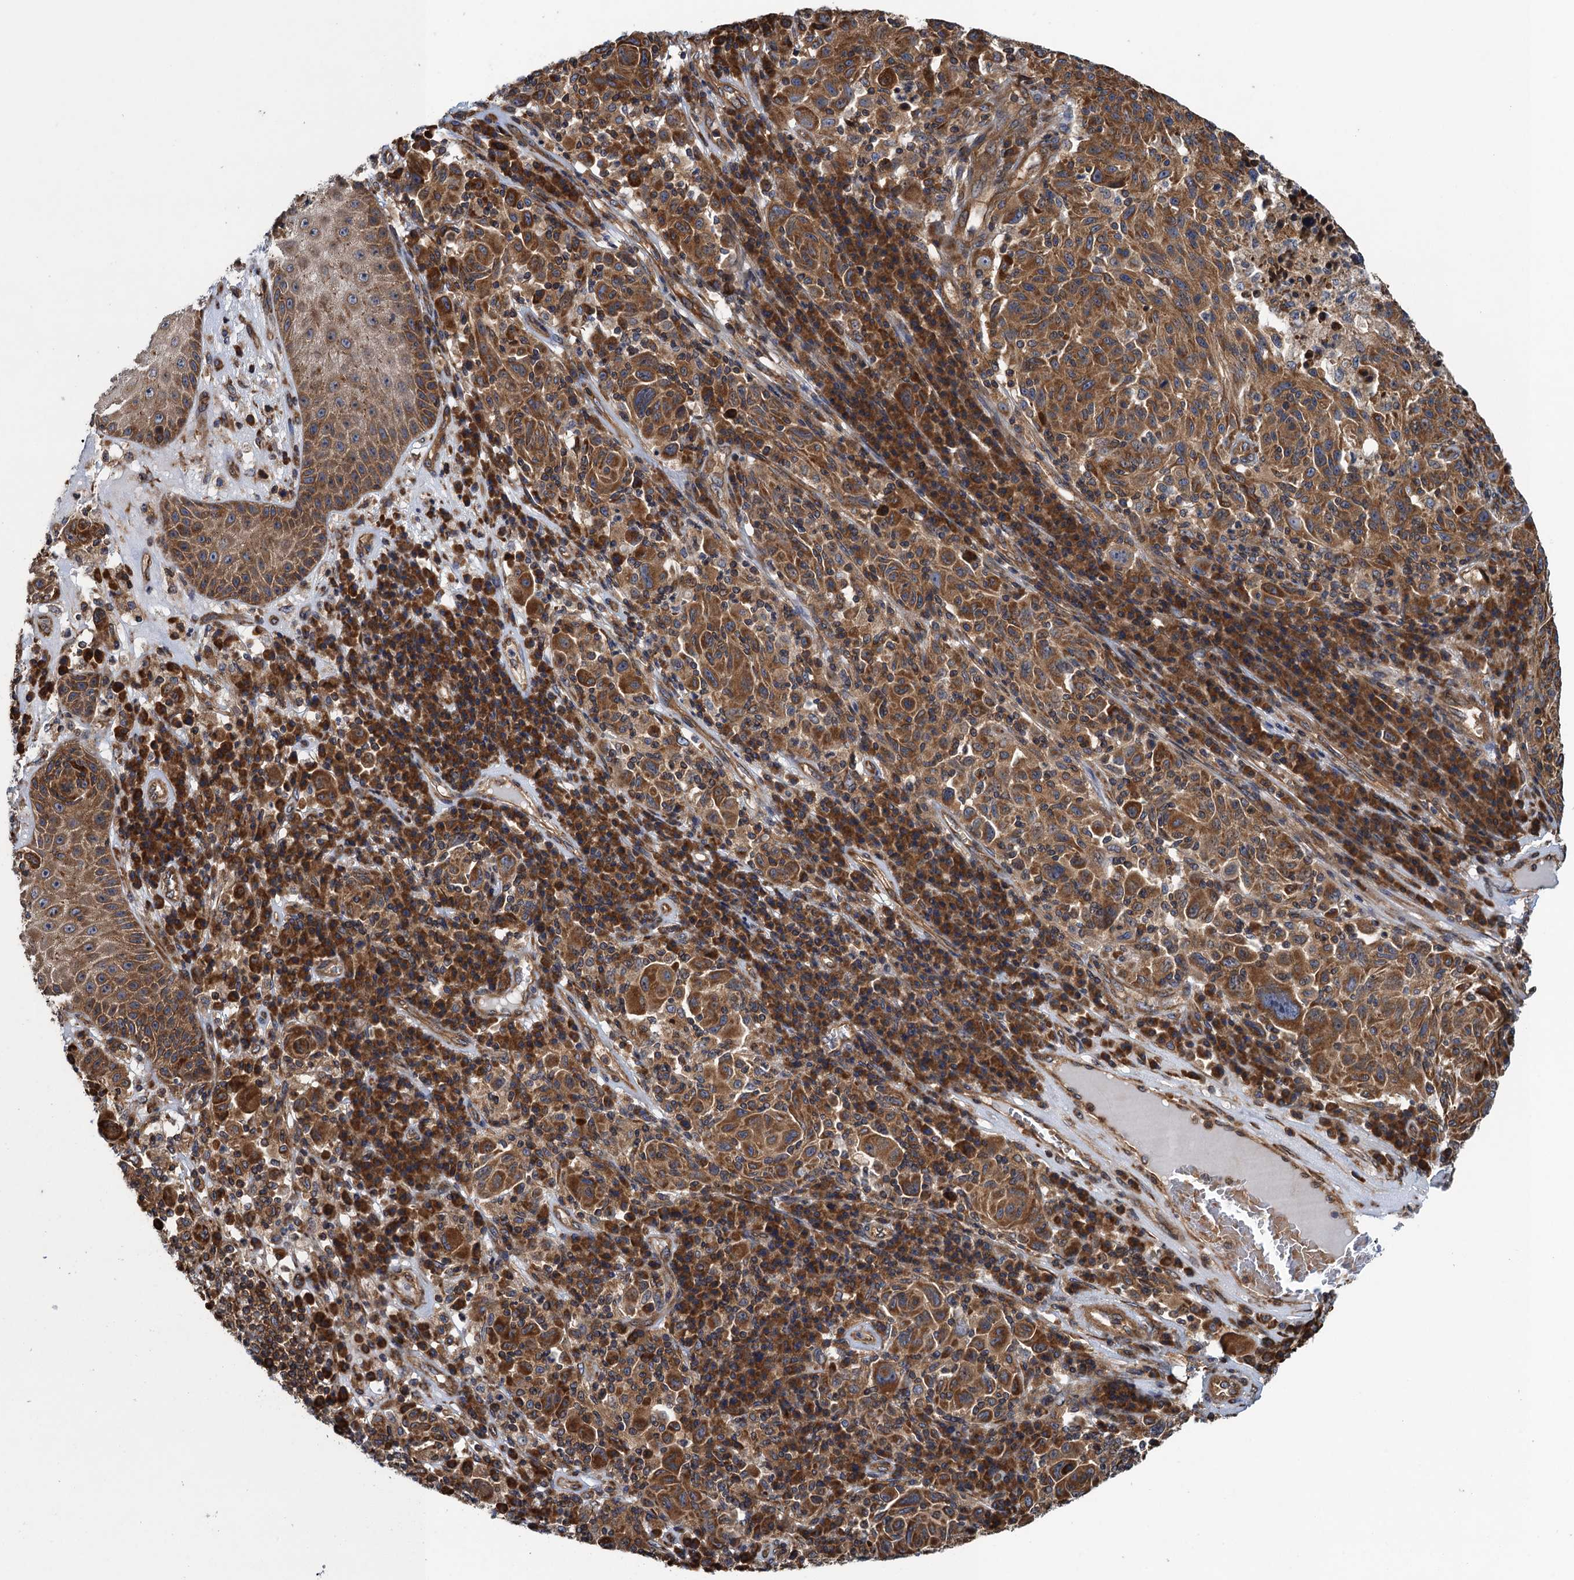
{"staining": {"intensity": "moderate", "quantity": ">75%", "location": "cytoplasmic/membranous"}, "tissue": "melanoma", "cell_type": "Tumor cells", "image_type": "cancer", "snomed": [{"axis": "morphology", "description": "Malignant melanoma, NOS"}, {"axis": "topography", "description": "Skin"}], "caption": "Human melanoma stained with a brown dye displays moderate cytoplasmic/membranous positive expression in approximately >75% of tumor cells.", "gene": "MDM1", "patient": {"sex": "male", "age": 53}}